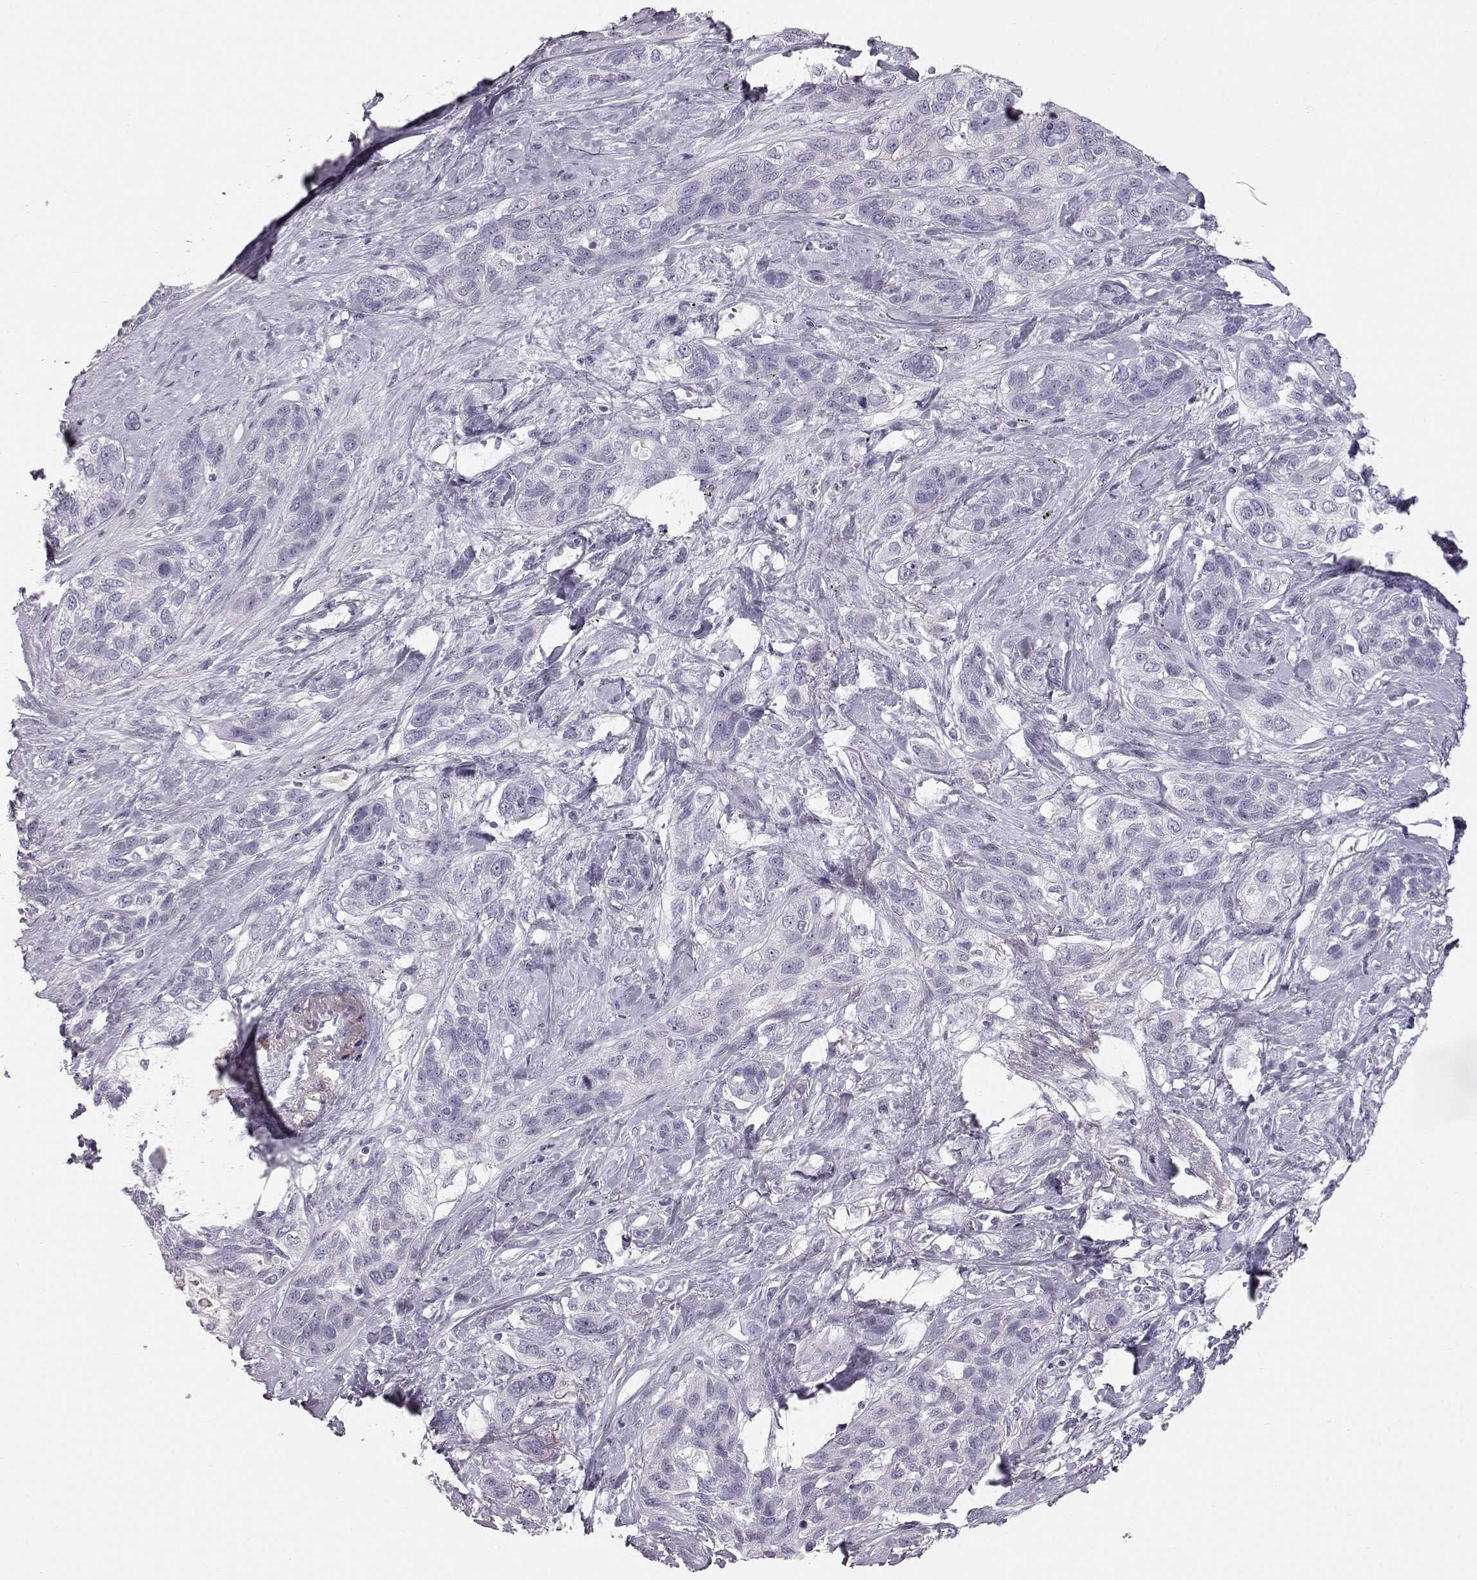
{"staining": {"intensity": "negative", "quantity": "none", "location": "none"}, "tissue": "lung cancer", "cell_type": "Tumor cells", "image_type": "cancer", "snomed": [{"axis": "morphology", "description": "Squamous cell carcinoma, NOS"}, {"axis": "topography", "description": "Lung"}], "caption": "The micrograph reveals no significant expression in tumor cells of lung cancer.", "gene": "KRTAP16-1", "patient": {"sex": "female", "age": 70}}